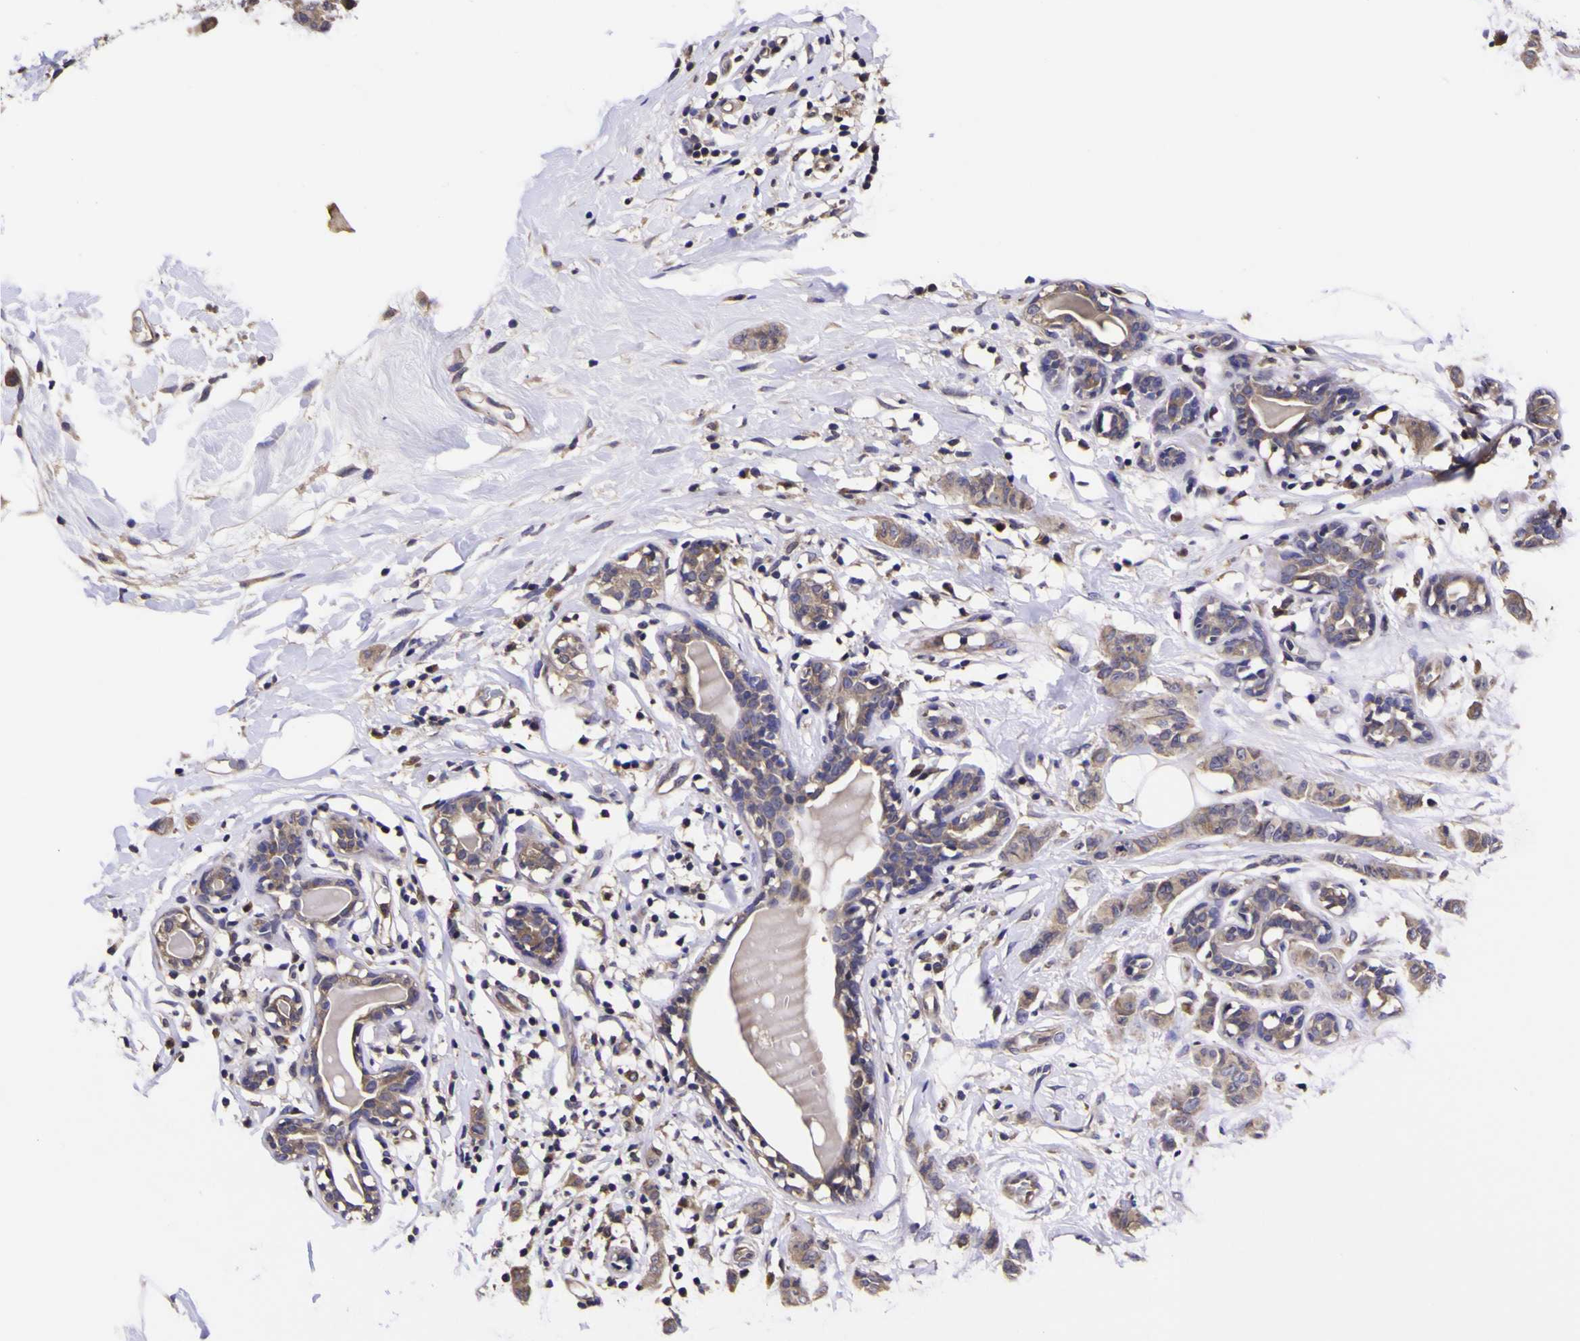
{"staining": {"intensity": "weak", "quantity": ">75%", "location": "cytoplasmic/membranous"}, "tissue": "breast cancer", "cell_type": "Tumor cells", "image_type": "cancer", "snomed": [{"axis": "morphology", "description": "Normal tissue, NOS"}, {"axis": "morphology", "description": "Duct carcinoma"}, {"axis": "topography", "description": "Breast"}], "caption": "Breast cancer stained with a protein marker reveals weak staining in tumor cells.", "gene": "MAPK14", "patient": {"sex": "female", "age": 40}}